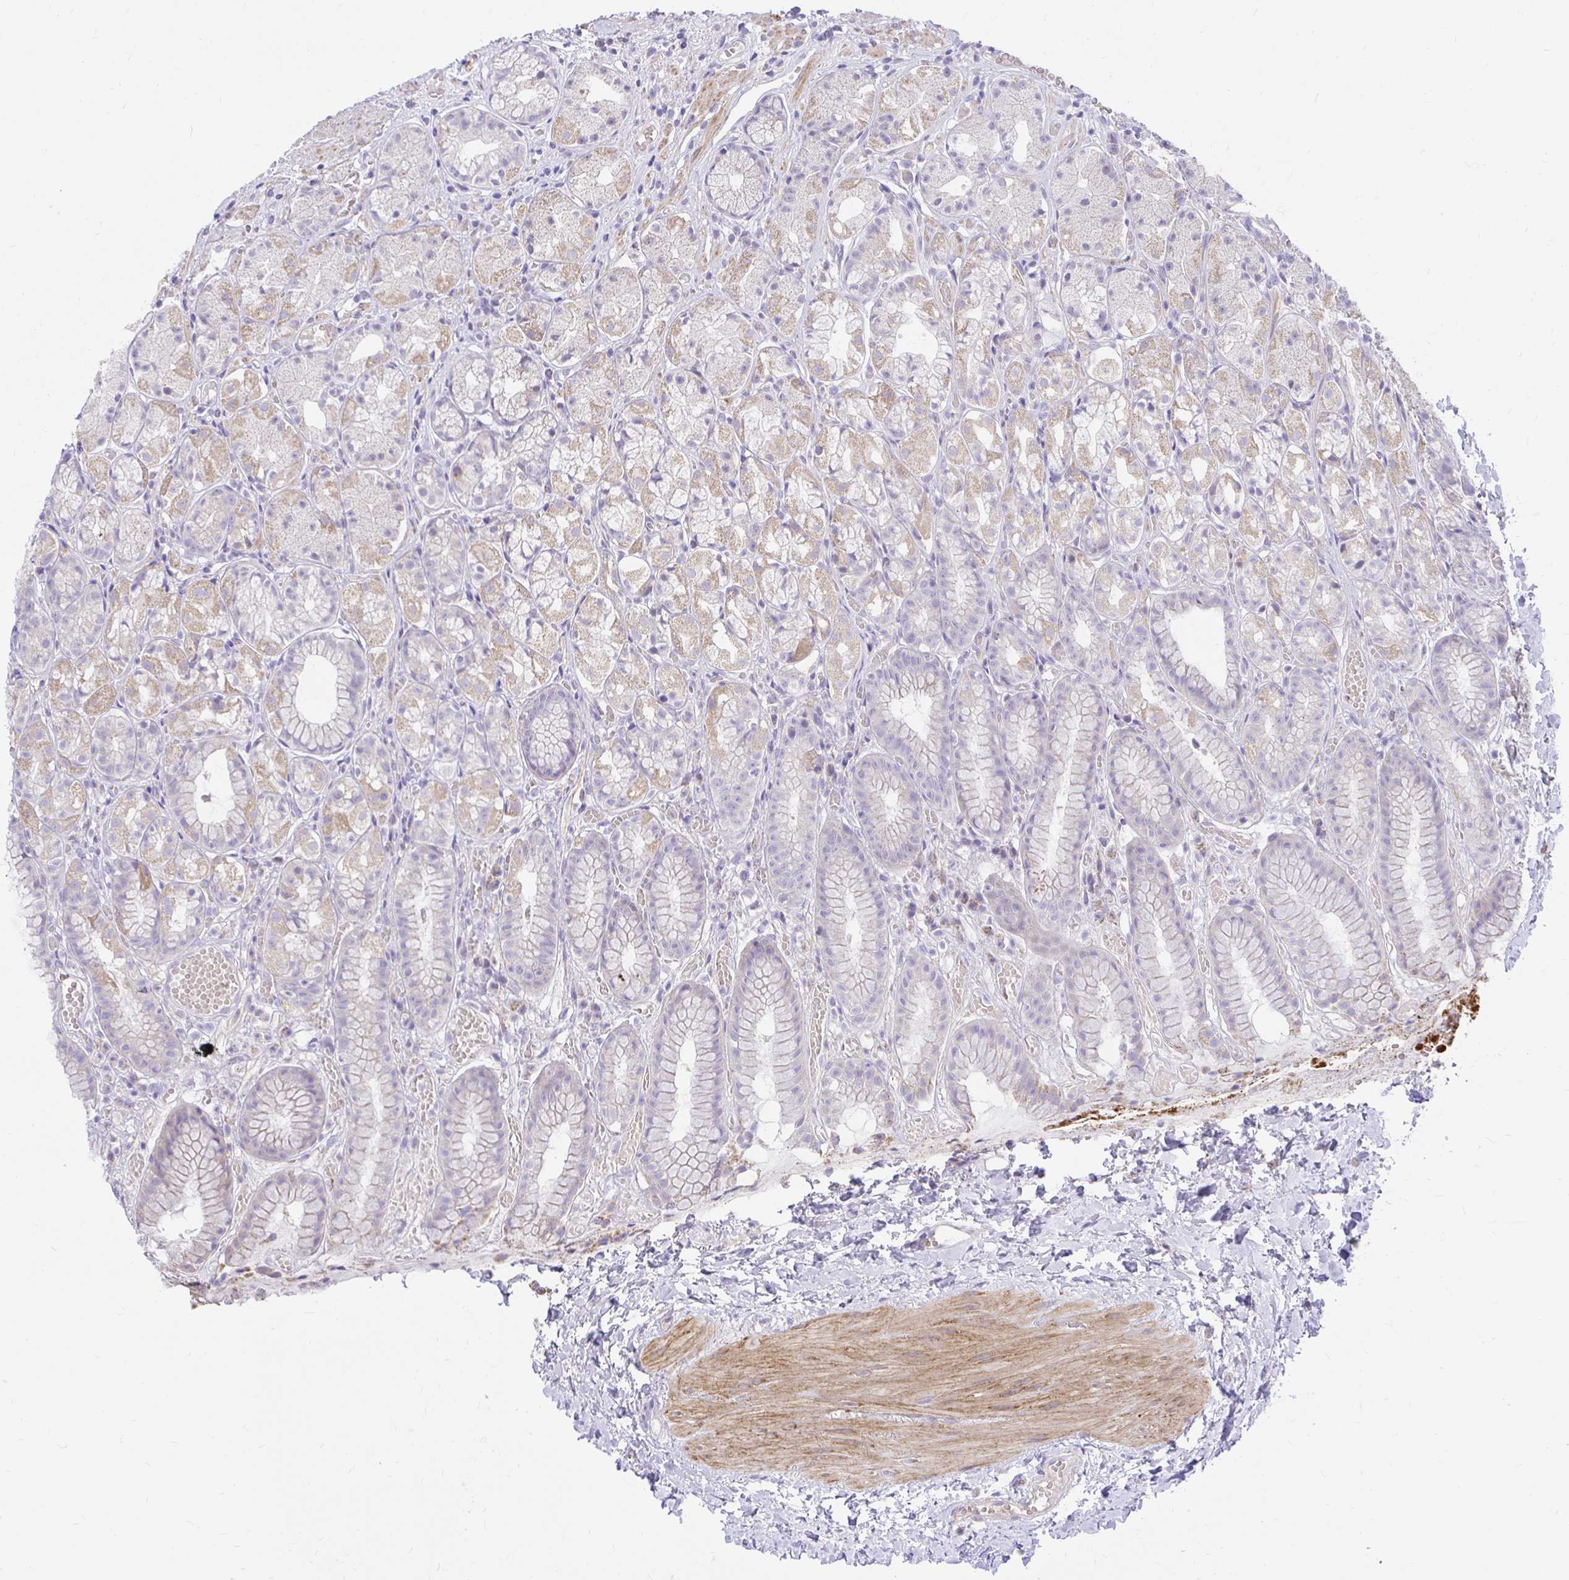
{"staining": {"intensity": "moderate", "quantity": "25%-75%", "location": "cytoplasmic/membranous"}, "tissue": "stomach", "cell_type": "Glandular cells", "image_type": "normal", "snomed": [{"axis": "morphology", "description": "Normal tissue, NOS"}, {"axis": "topography", "description": "Stomach"}], "caption": "Immunohistochemistry of benign human stomach demonstrates medium levels of moderate cytoplasmic/membranous expression in about 25%-75% of glandular cells.", "gene": "PKN3", "patient": {"sex": "male", "age": 70}}